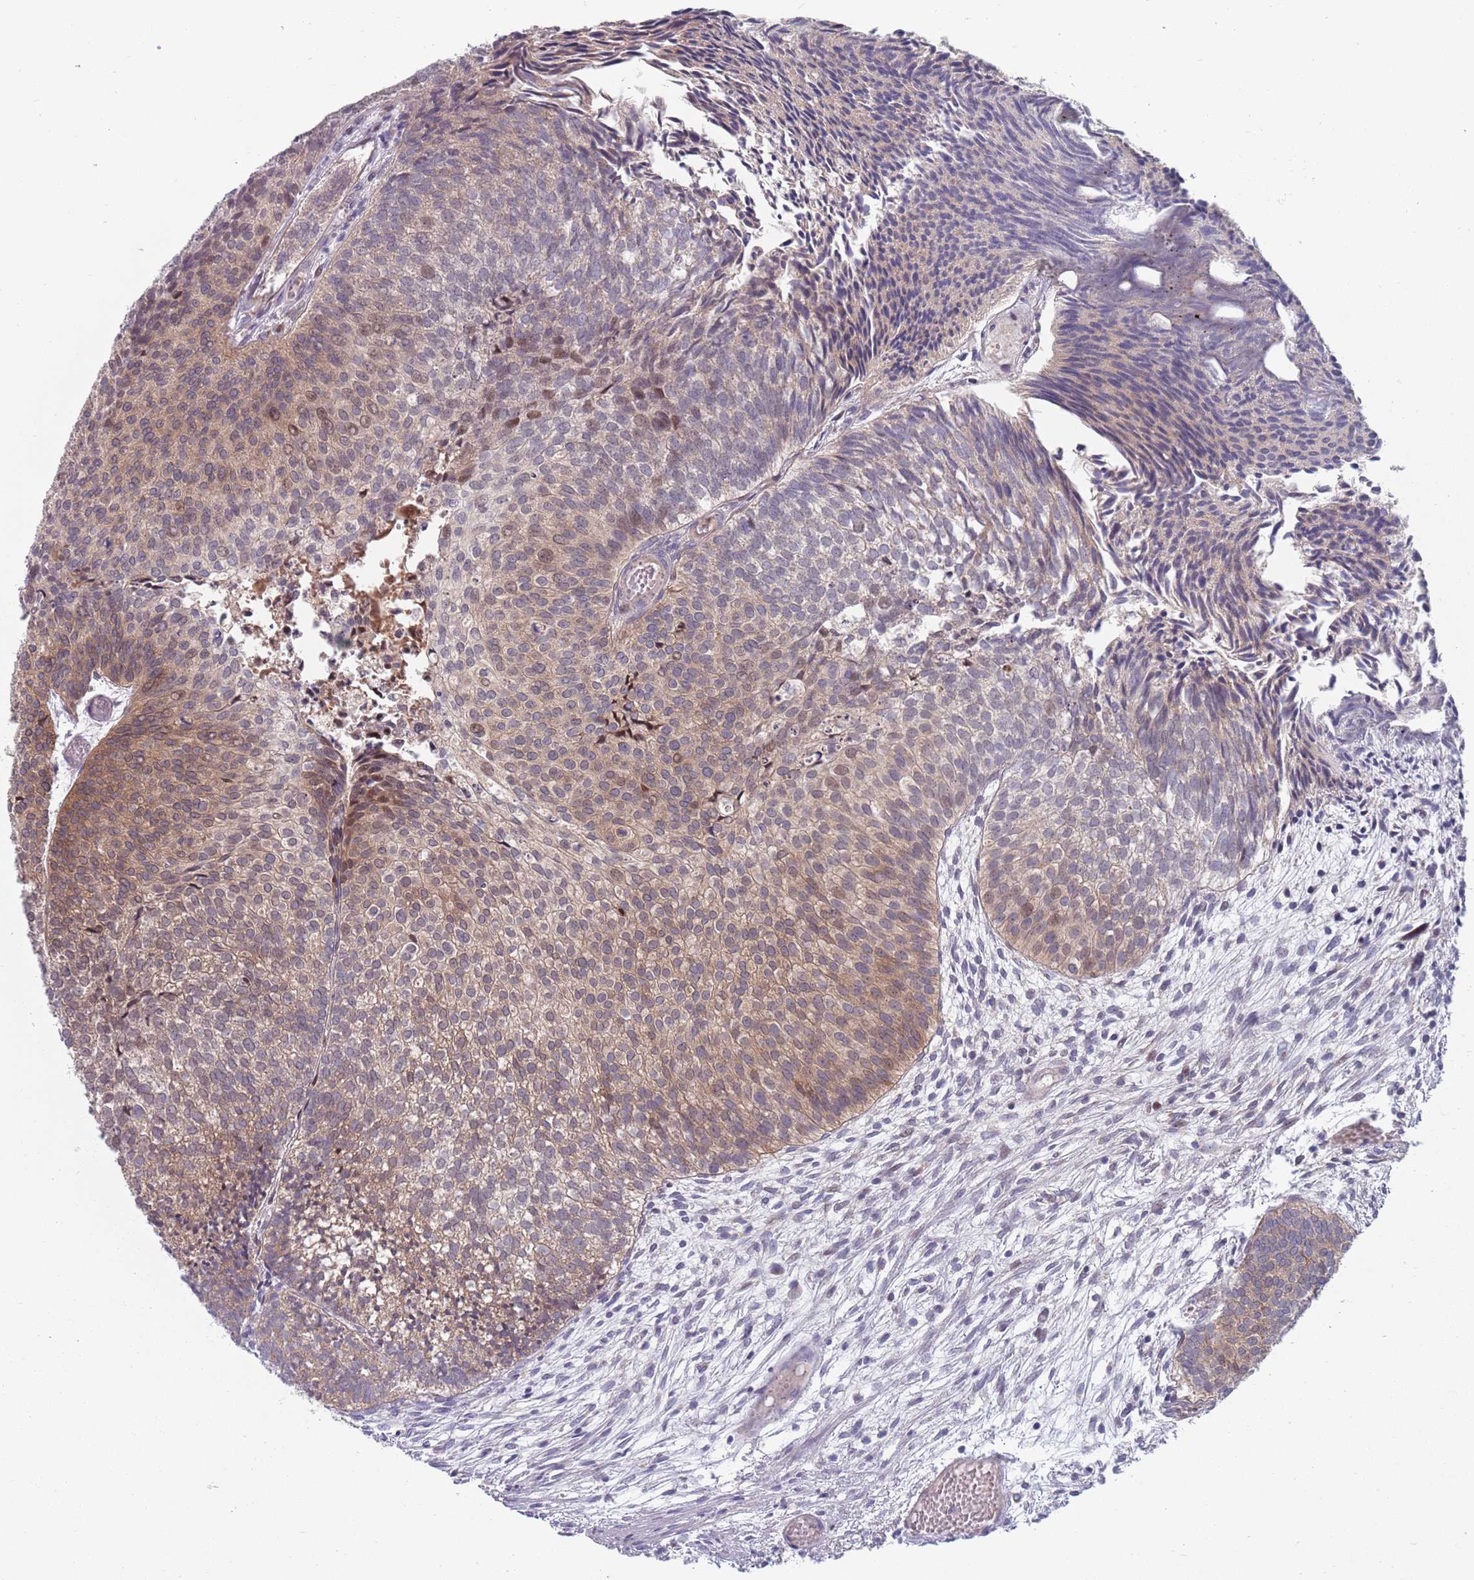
{"staining": {"intensity": "weak", "quantity": "25%-75%", "location": "cytoplasmic/membranous"}, "tissue": "urothelial cancer", "cell_type": "Tumor cells", "image_type": "cancer", "snomed": [{"axis": "morphology", "description": "Urothelial carcinoma, Low grade"}, {"axis": "topography", "description": "Urinary bladder"}], "caption": "There is low levels of weak cytoplasmic/membranous staining in tumor cells of low-grade urothelial carcinoma, as demonstrated by immunohistochemical staining (brown color).", "gene": "CLNS1A", "patient": {"sex": "male", "age": 84}}